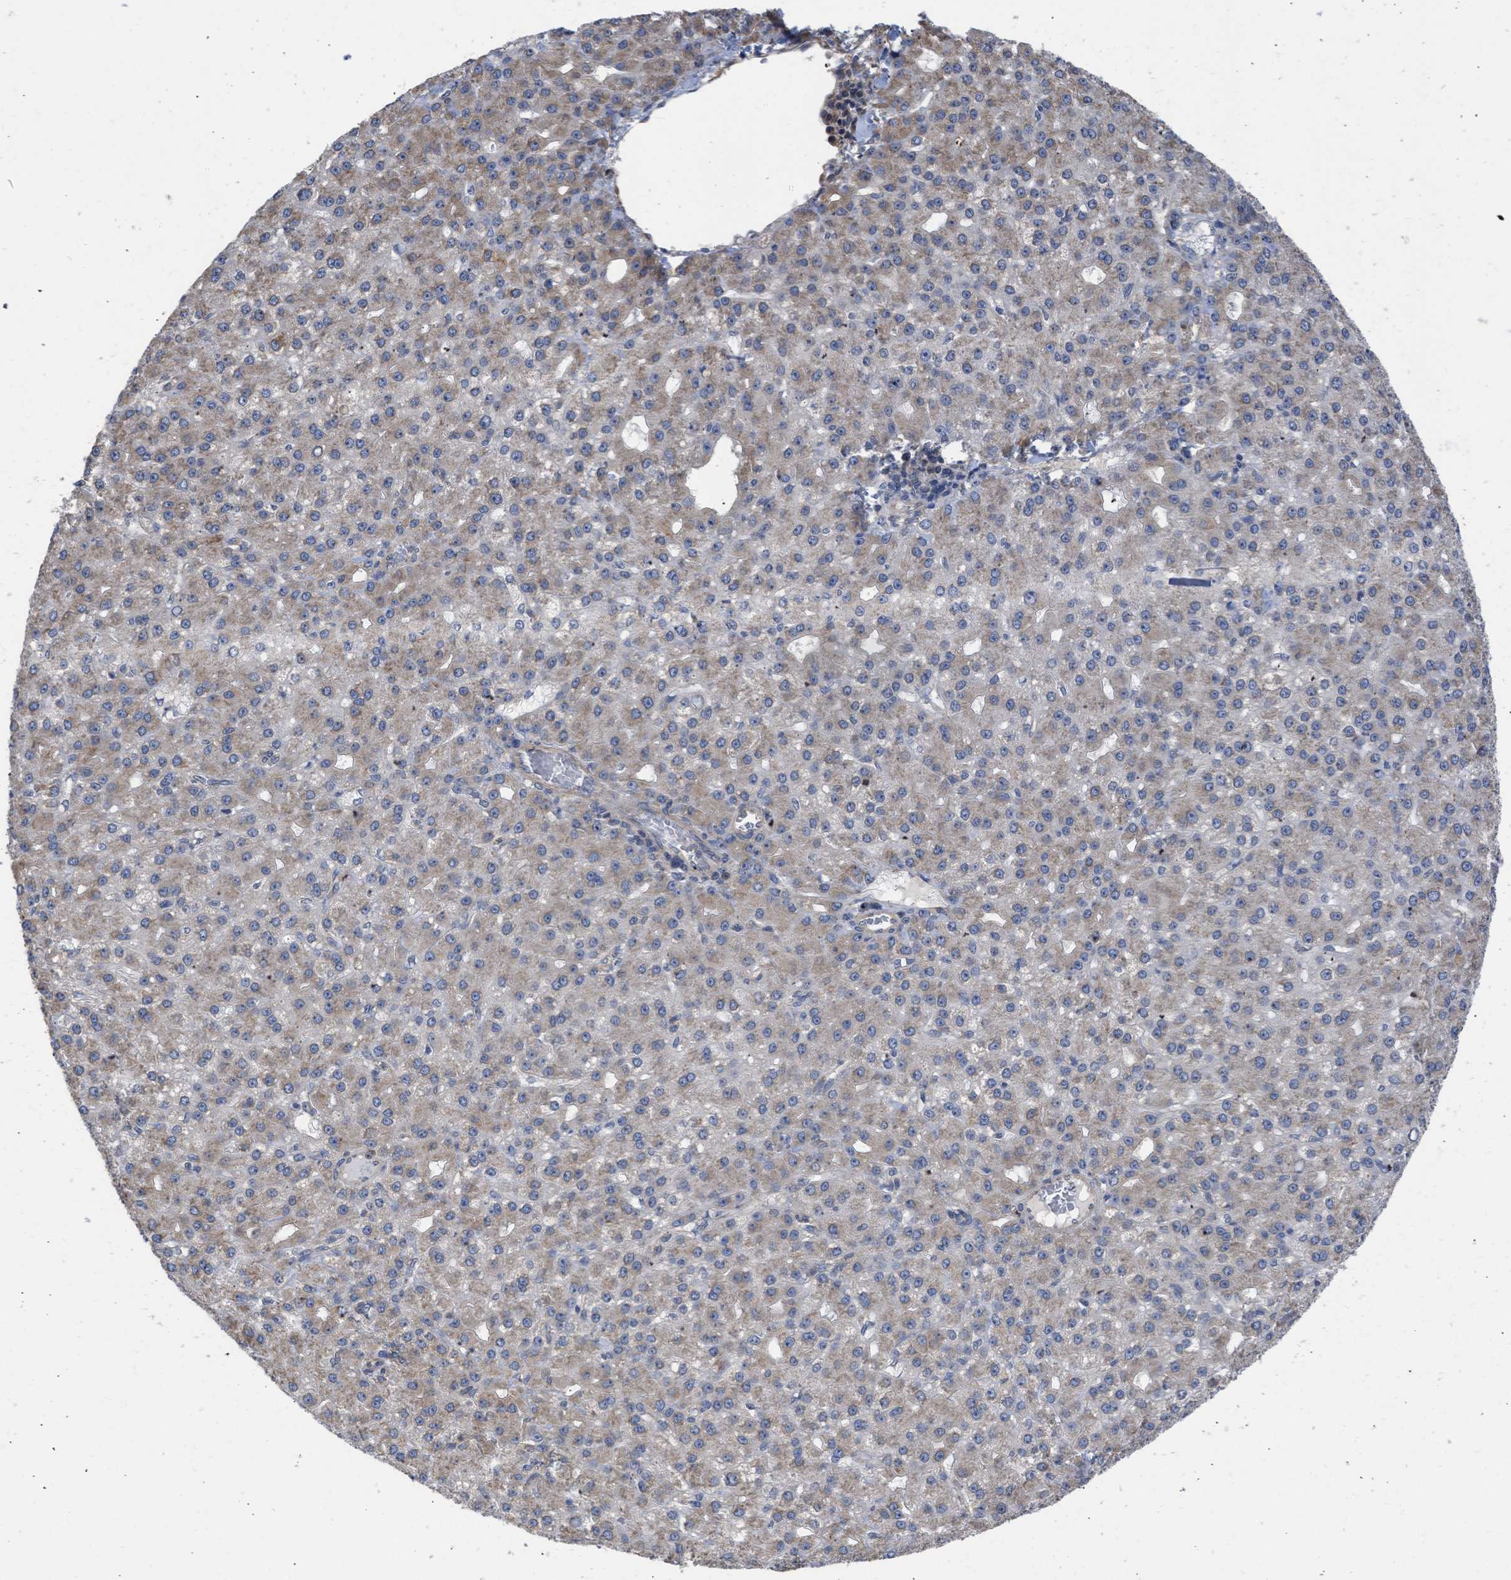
{"staining": {"intensity": "weak", "quantity": "25%-75%", "location": "cytoplasmic/membranous"}, "tissue": "liver cancer", "cell_type": "Tumor cells", "image_type": "cancer", "snomed": [{"axis": "morphology", "description": "Carcinoma, Hepatocellular, NOS"}, {"axis": "topography", "description": "Liver"}], "caption": "Protein expression analysis of hepatocellular carcinoma (liver) displays weak cytoplasmic/membranous positivity in about 25%-75% of tumor cells.", "gene": "MAP2K3", "patient": {"sex": "male", "age": 67}}